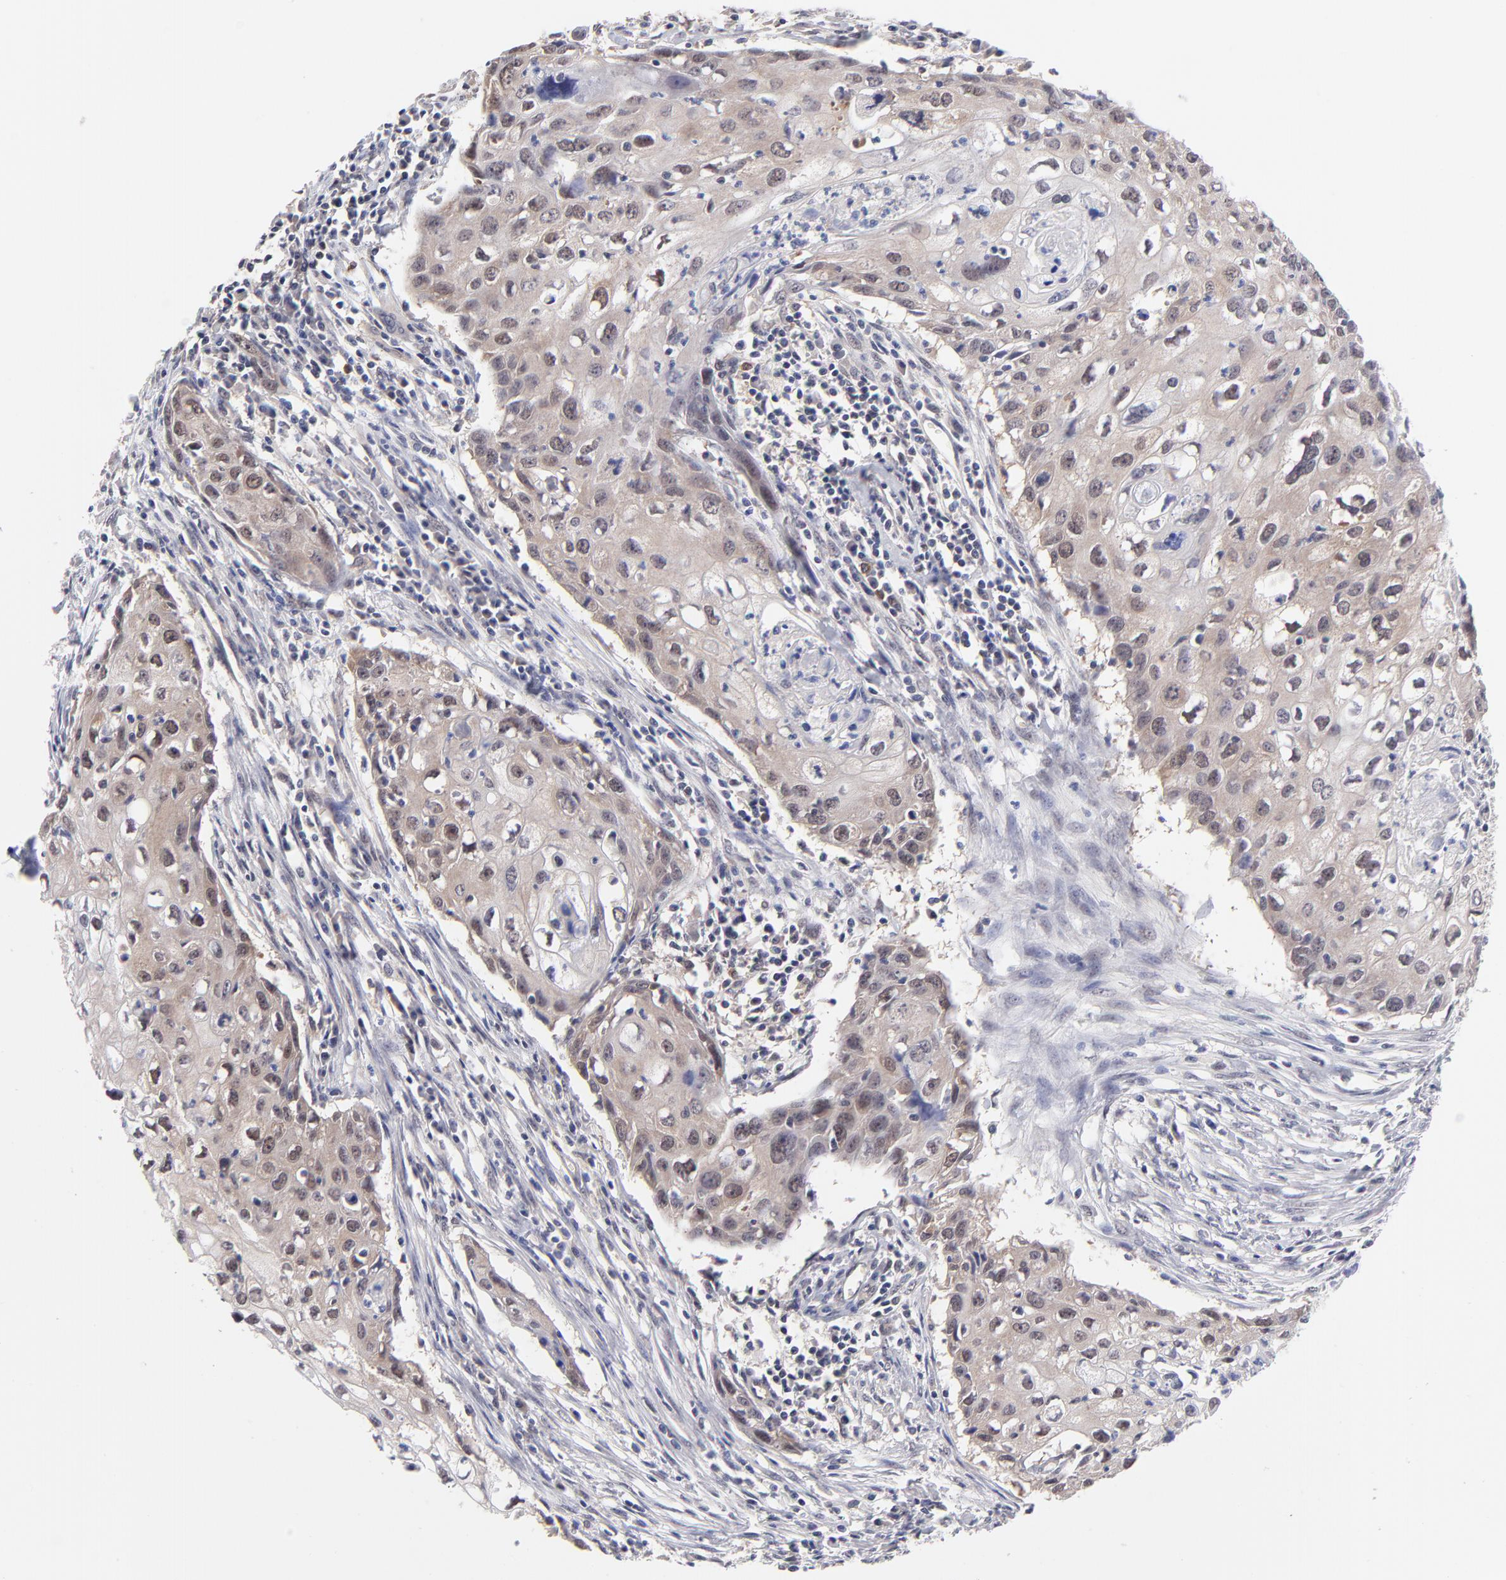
{"staining": {"intensity": "moderate", "quantity": ">75%", "location": "cytoplasmic/membranous"}, "tissue": "urothelial cancer", "cell_type": "Tumor cells", "image_type": "cancer", "snomed": [{"axis": "morphology", "description": "Urothelial carcinoma, High grade"}, {"axis": "topography", "description": "Urinary bladder"}], "caption": "Tumor cells reveal moderate cytoplasmic/membranous expression in approximately >75% of cells in urothelial cancer.", "gene": "UBE2E3", "patient": {"sex": "male", "age": 54}}